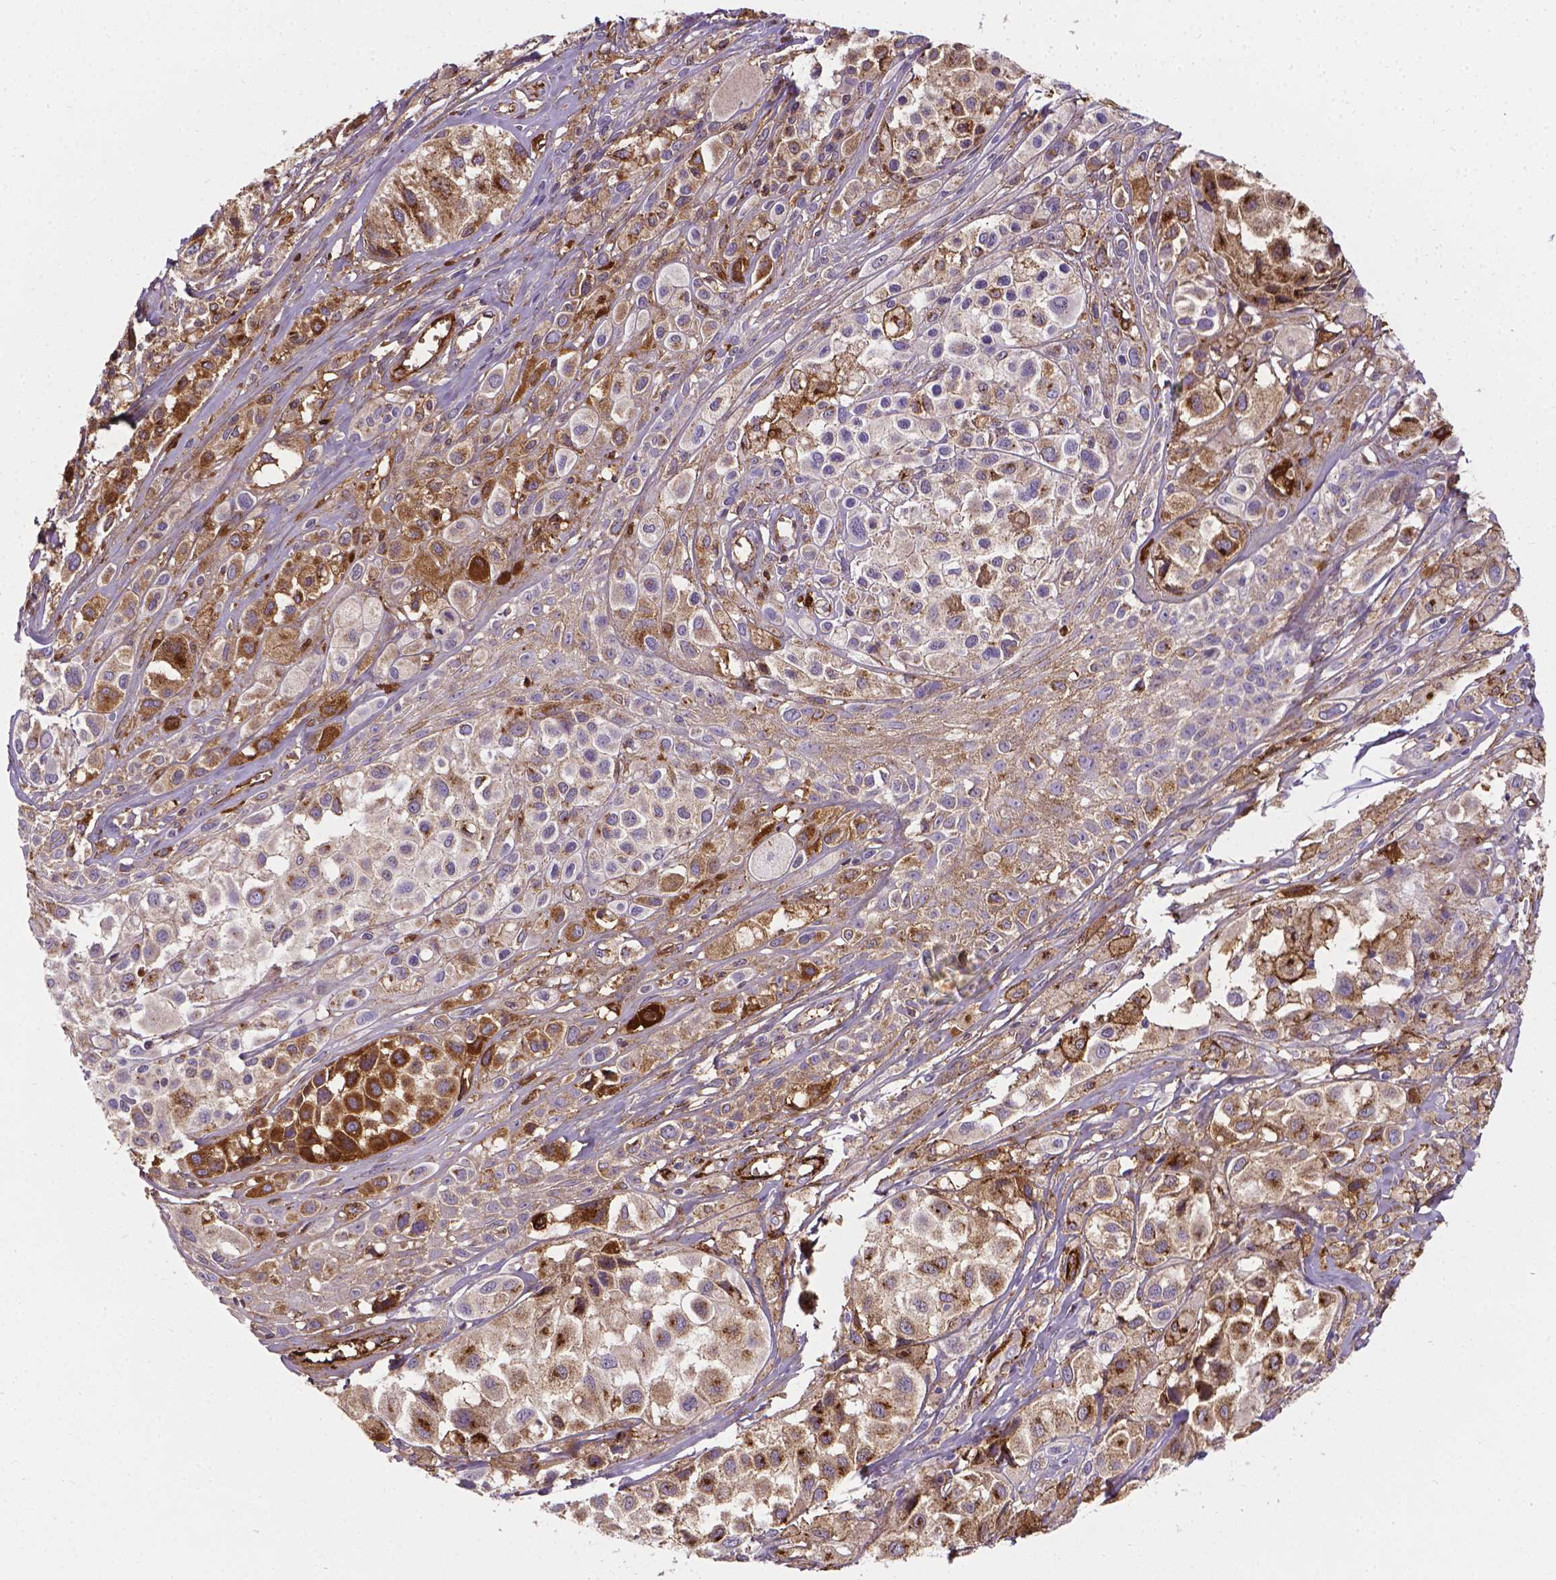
{"staining": {"intensity": "moderate", "quantity": ">75%", "location": "cytoplasmic/membranous"}, "tissue": "melanoma", "cell_type": "Tumor cells", "image_type": "cancer", "snomed": [{"axis": "morphology", "description": "Malignant melanoma, NOS"}, {"axis": "topography", "description": "Skin"}], "caption": "A brown stain highlights moderate cytoplasmic/membranous staining of a protein in malignant melanoma tumor cells.", "gene": "APOE", "patient": {"sex": "male", "age": 77}}